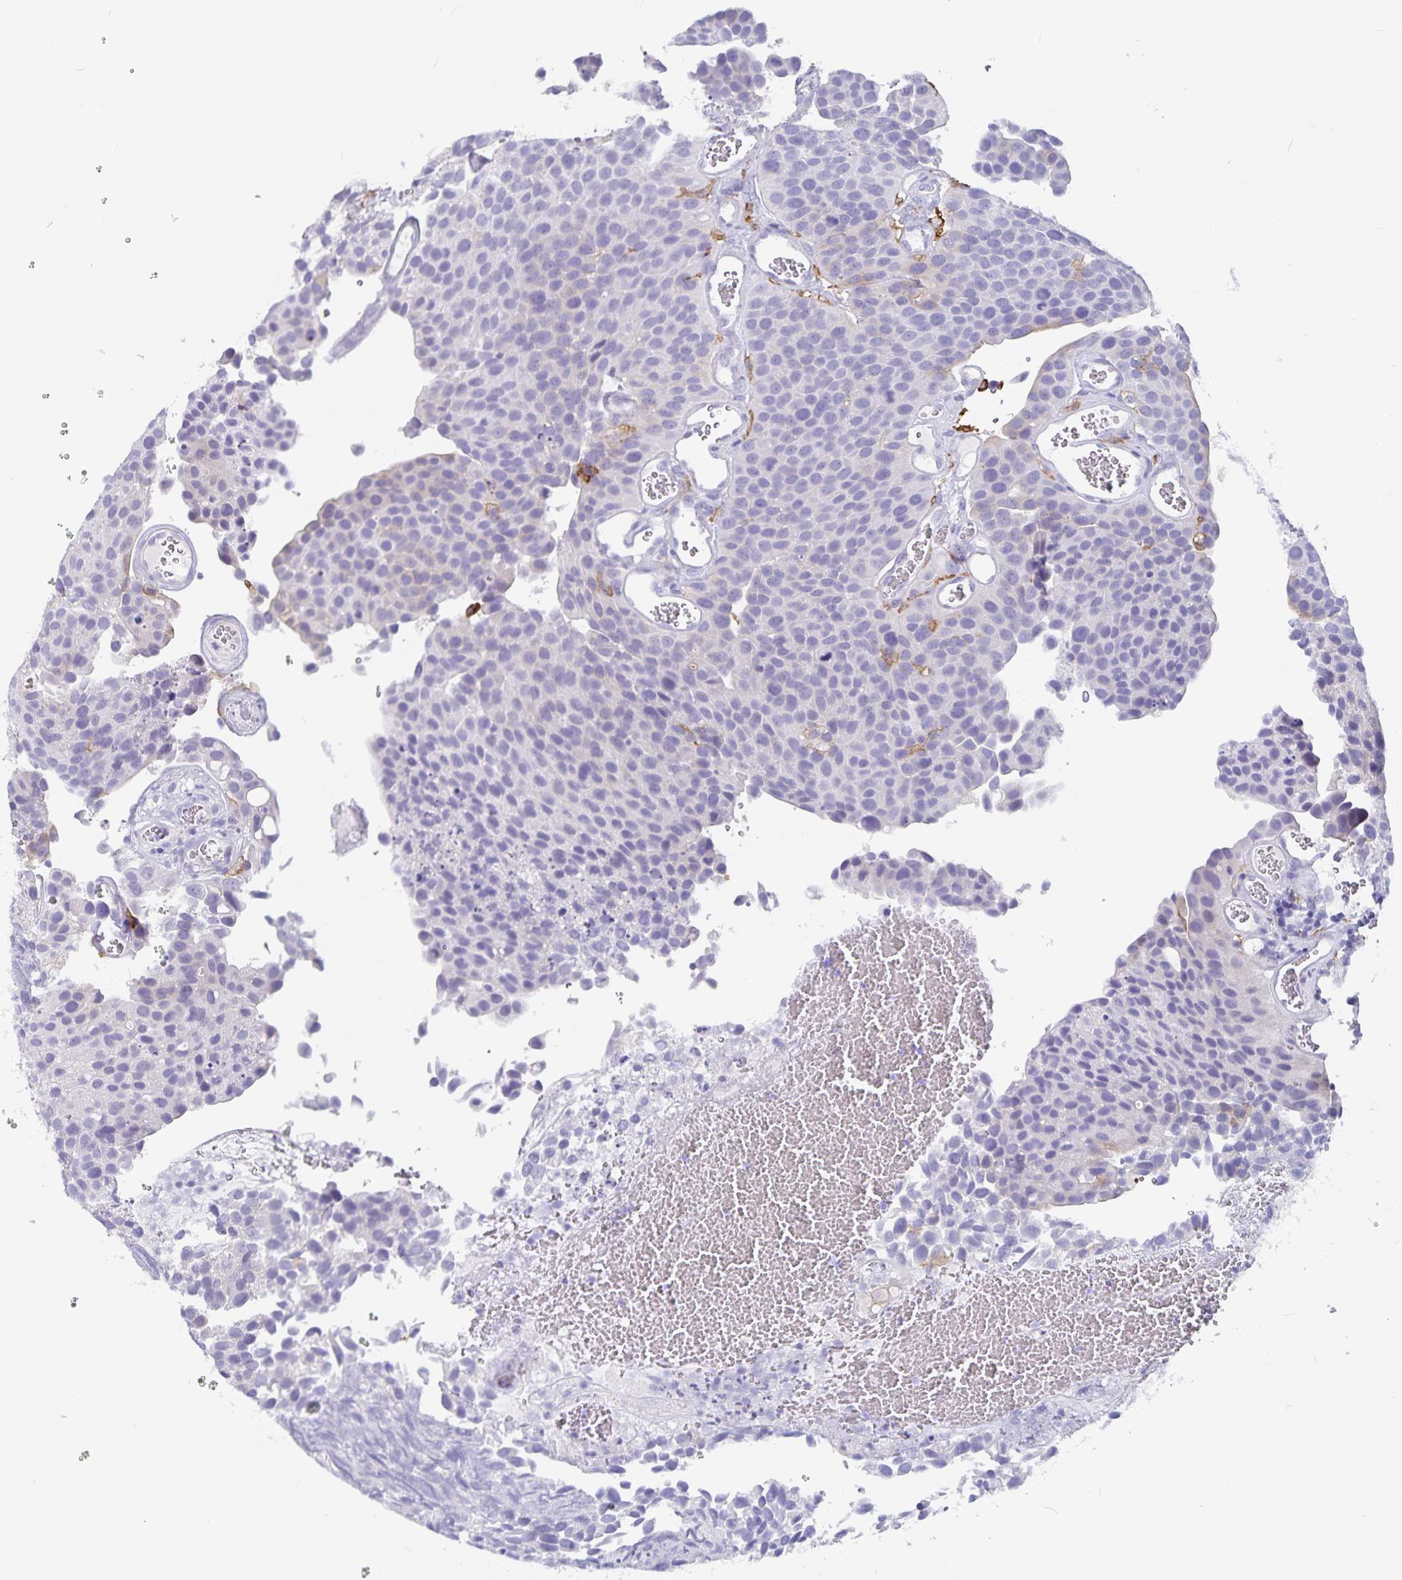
{"staining": {"intensity": "negative", "quantity": "none", "location": "none"}, "tissue": "urothelial cancer", "cell_type": "Tumor cells", "image_type": "cancer", "snomed": [{"axis": "morphology", "description": "Urothelial carcinoma, Low grade"}, {"axis": "topography", "description": "Urinary bladder"}], "caption": "The micrograph demonstrates no staining of tumor cells in urothelial carcinoma (low-grade). Nuclei are stained in blue.", "gene": "PLAC1", "patient": {"sex": "female", "age": 69}}